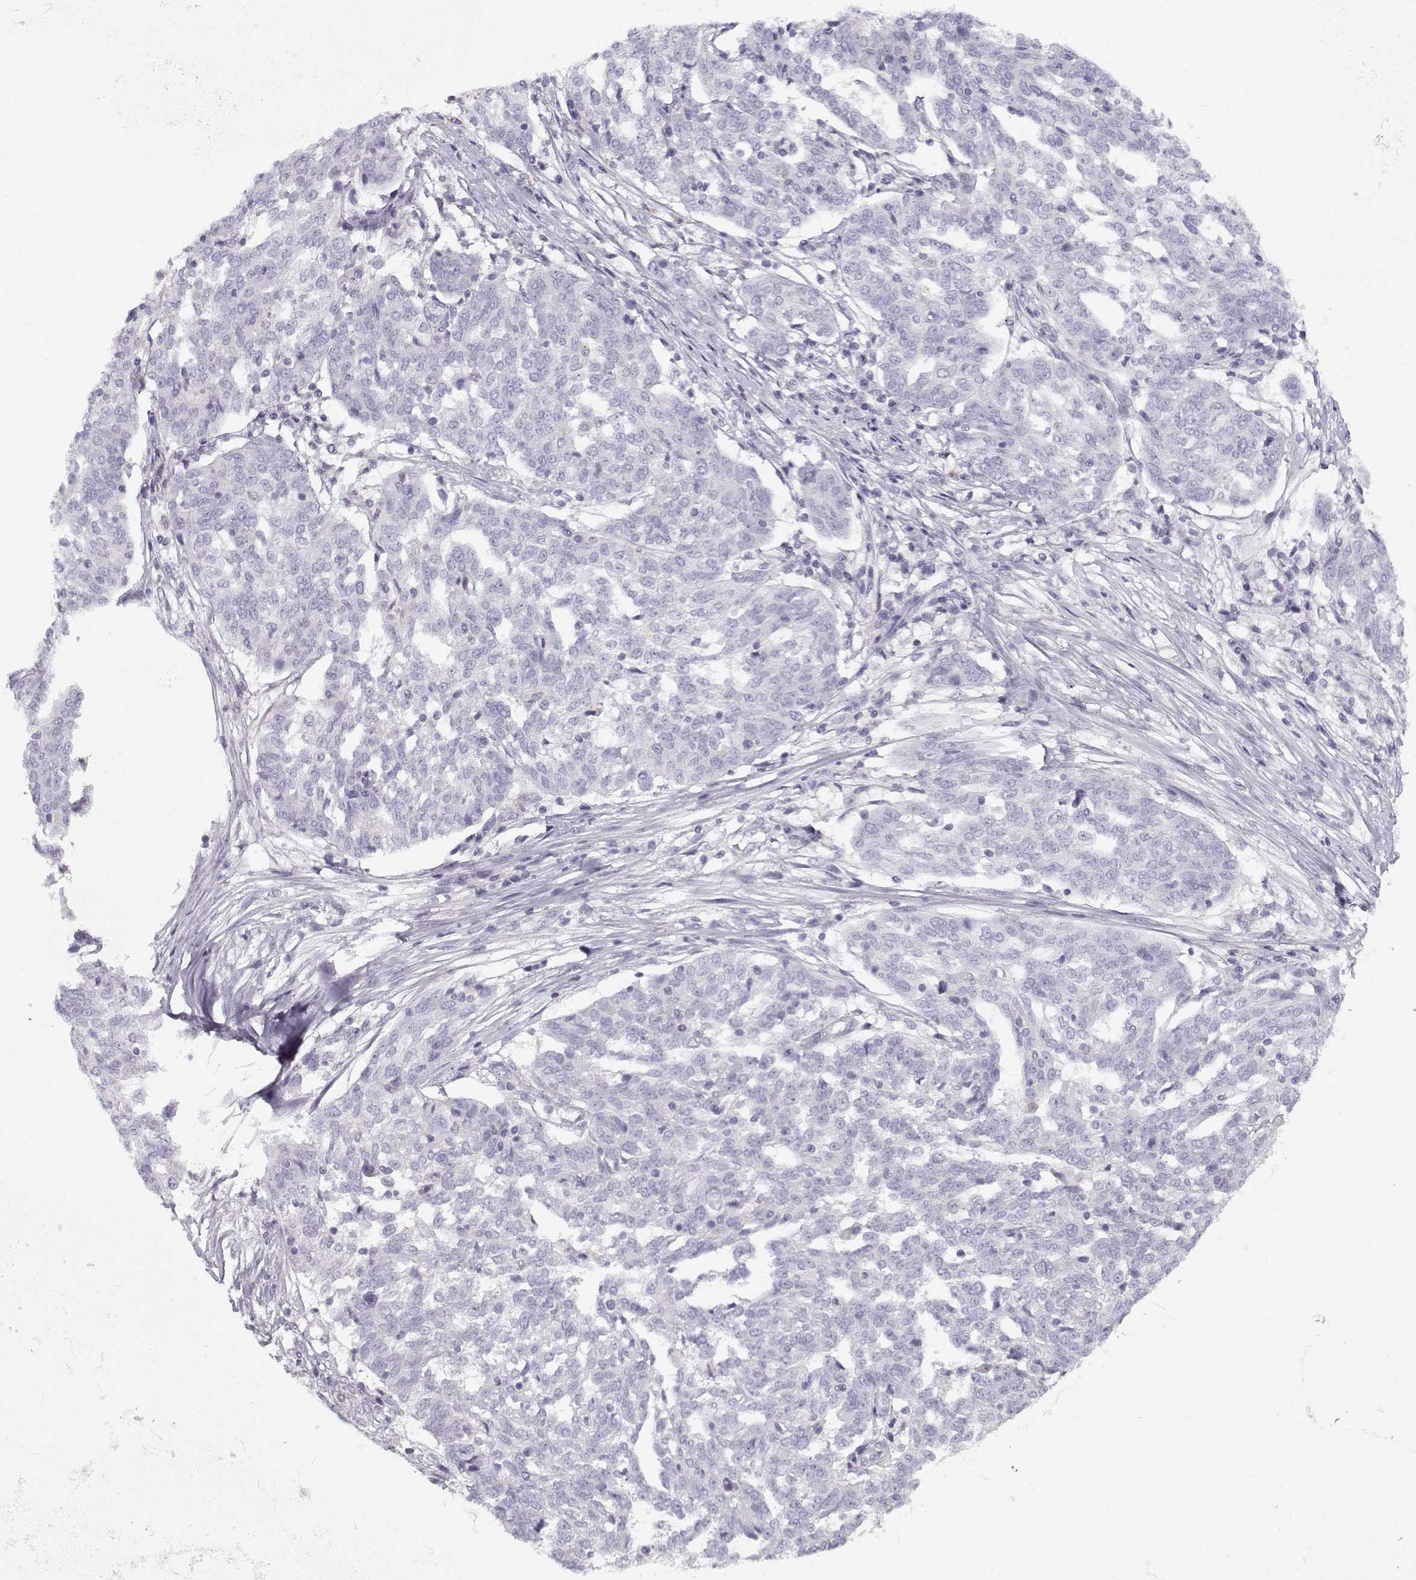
{"staining": {"intensity": "negative", "quantity": "none", "location": "none"}, "tissue": "ovarian cancer", "cell_type": "Tumor cells", "image_type": "cancer", "snomed": [{"axis": "morphology", "description": "Cystadenocarcinoma, serous, NOS"}, {"axis": "topography", "description": "Ovary"}], "caption": "Micrograph shows no protein staining in tumor cells of serous cystadenocarcinoma (ovarian) tissue. (Stains: DAB (3,3'-diaminobenzidine) immunohistochemistry with hematoxylin counter stain, Microscopy: brightfield microscopy at high magnification).", "gene": "MYO1A", "patient": {"sex": "female", "age": 67}}